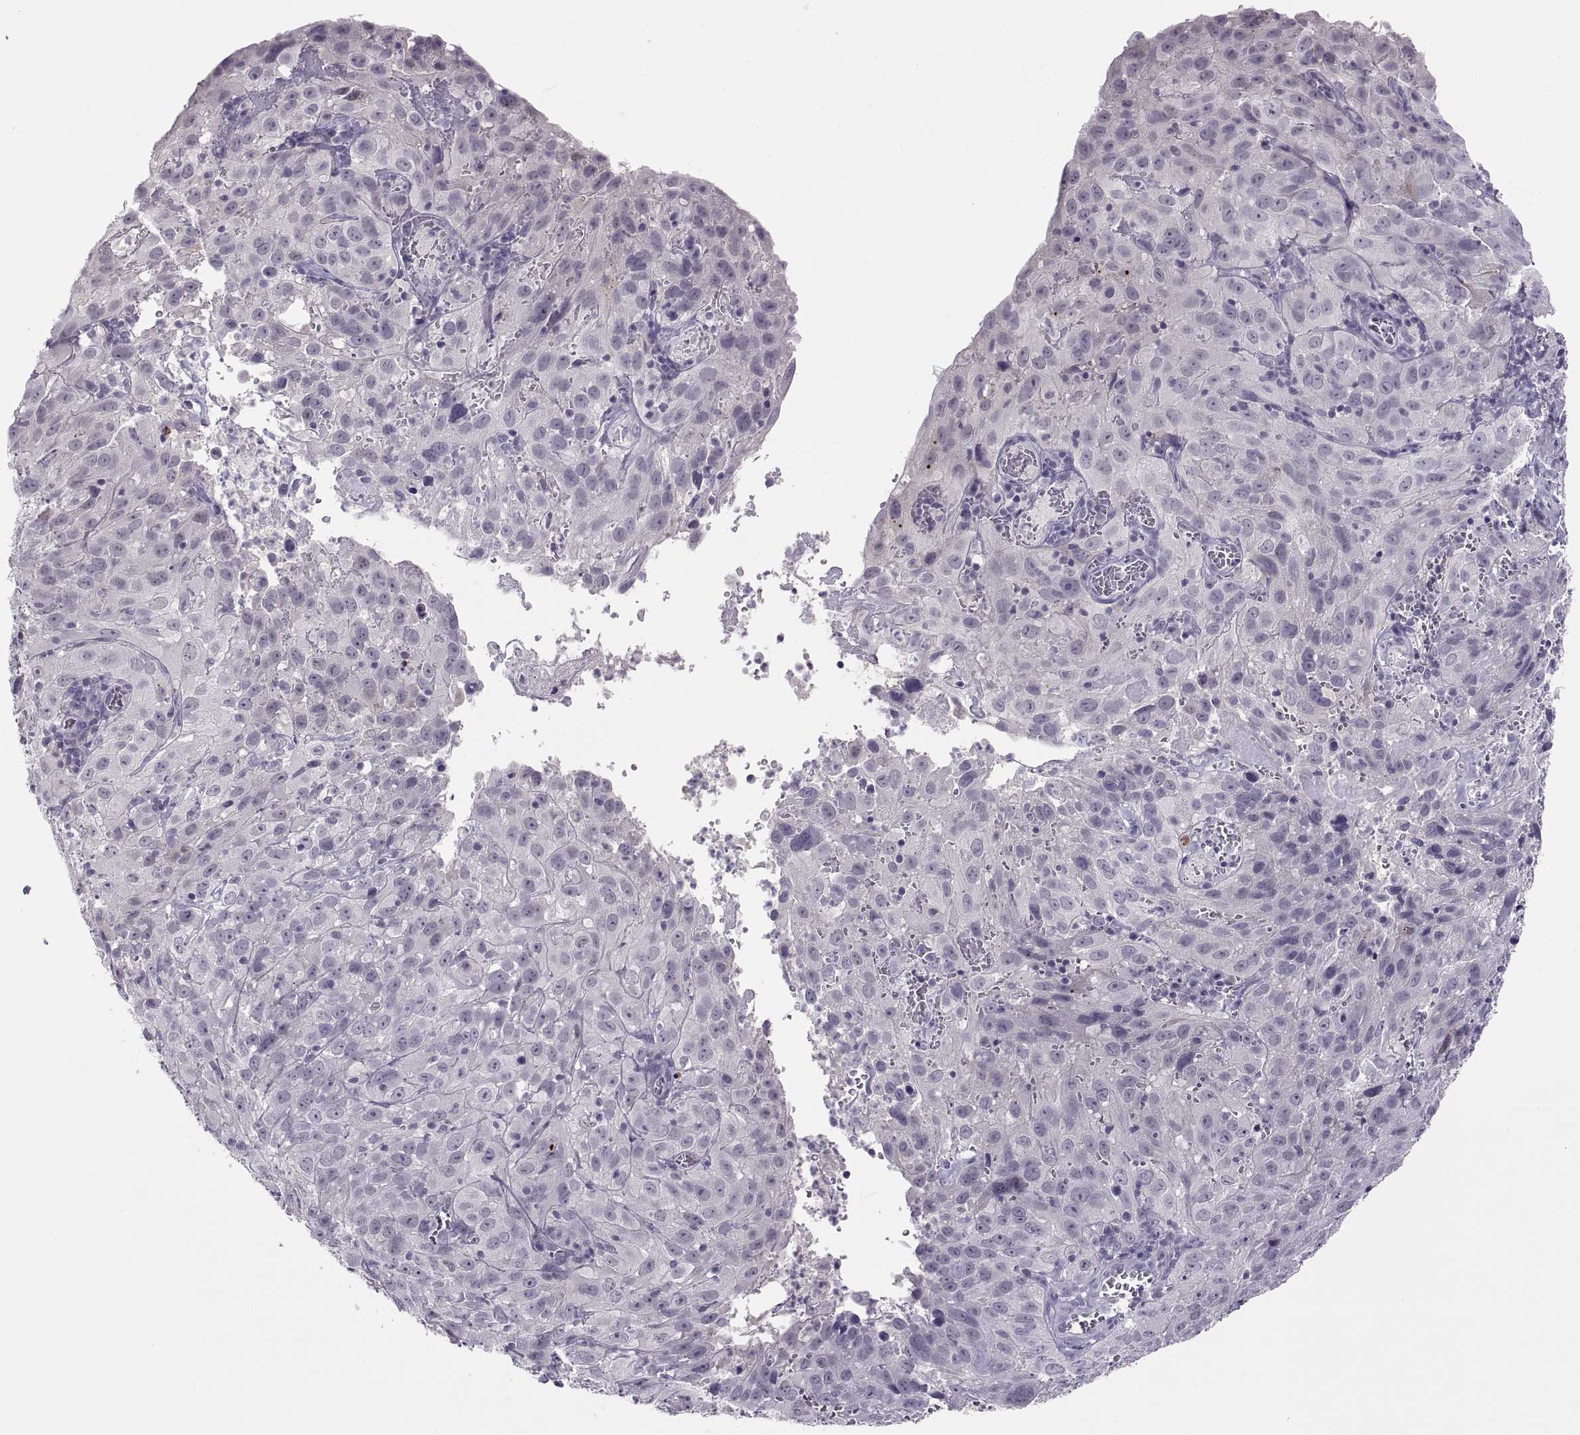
{"staining": {"intensity": "negative", "quantity": "none", "location": "none"}, "tissue": "cervical cancer", "cell_type": "Tumor cells", "image_type": "cancer", "snomed": [{"axis": "morphology", "description": "Squamous cell carcinoma, NOS"}, {"axis": "topography", "description": "Cervix"}], "caption": "Tumor cells are negative for protein expression in human cervical squamous cell carcinoma.", "gene": "CHCT1", "patient": {"sex": "female", "age": 32}}